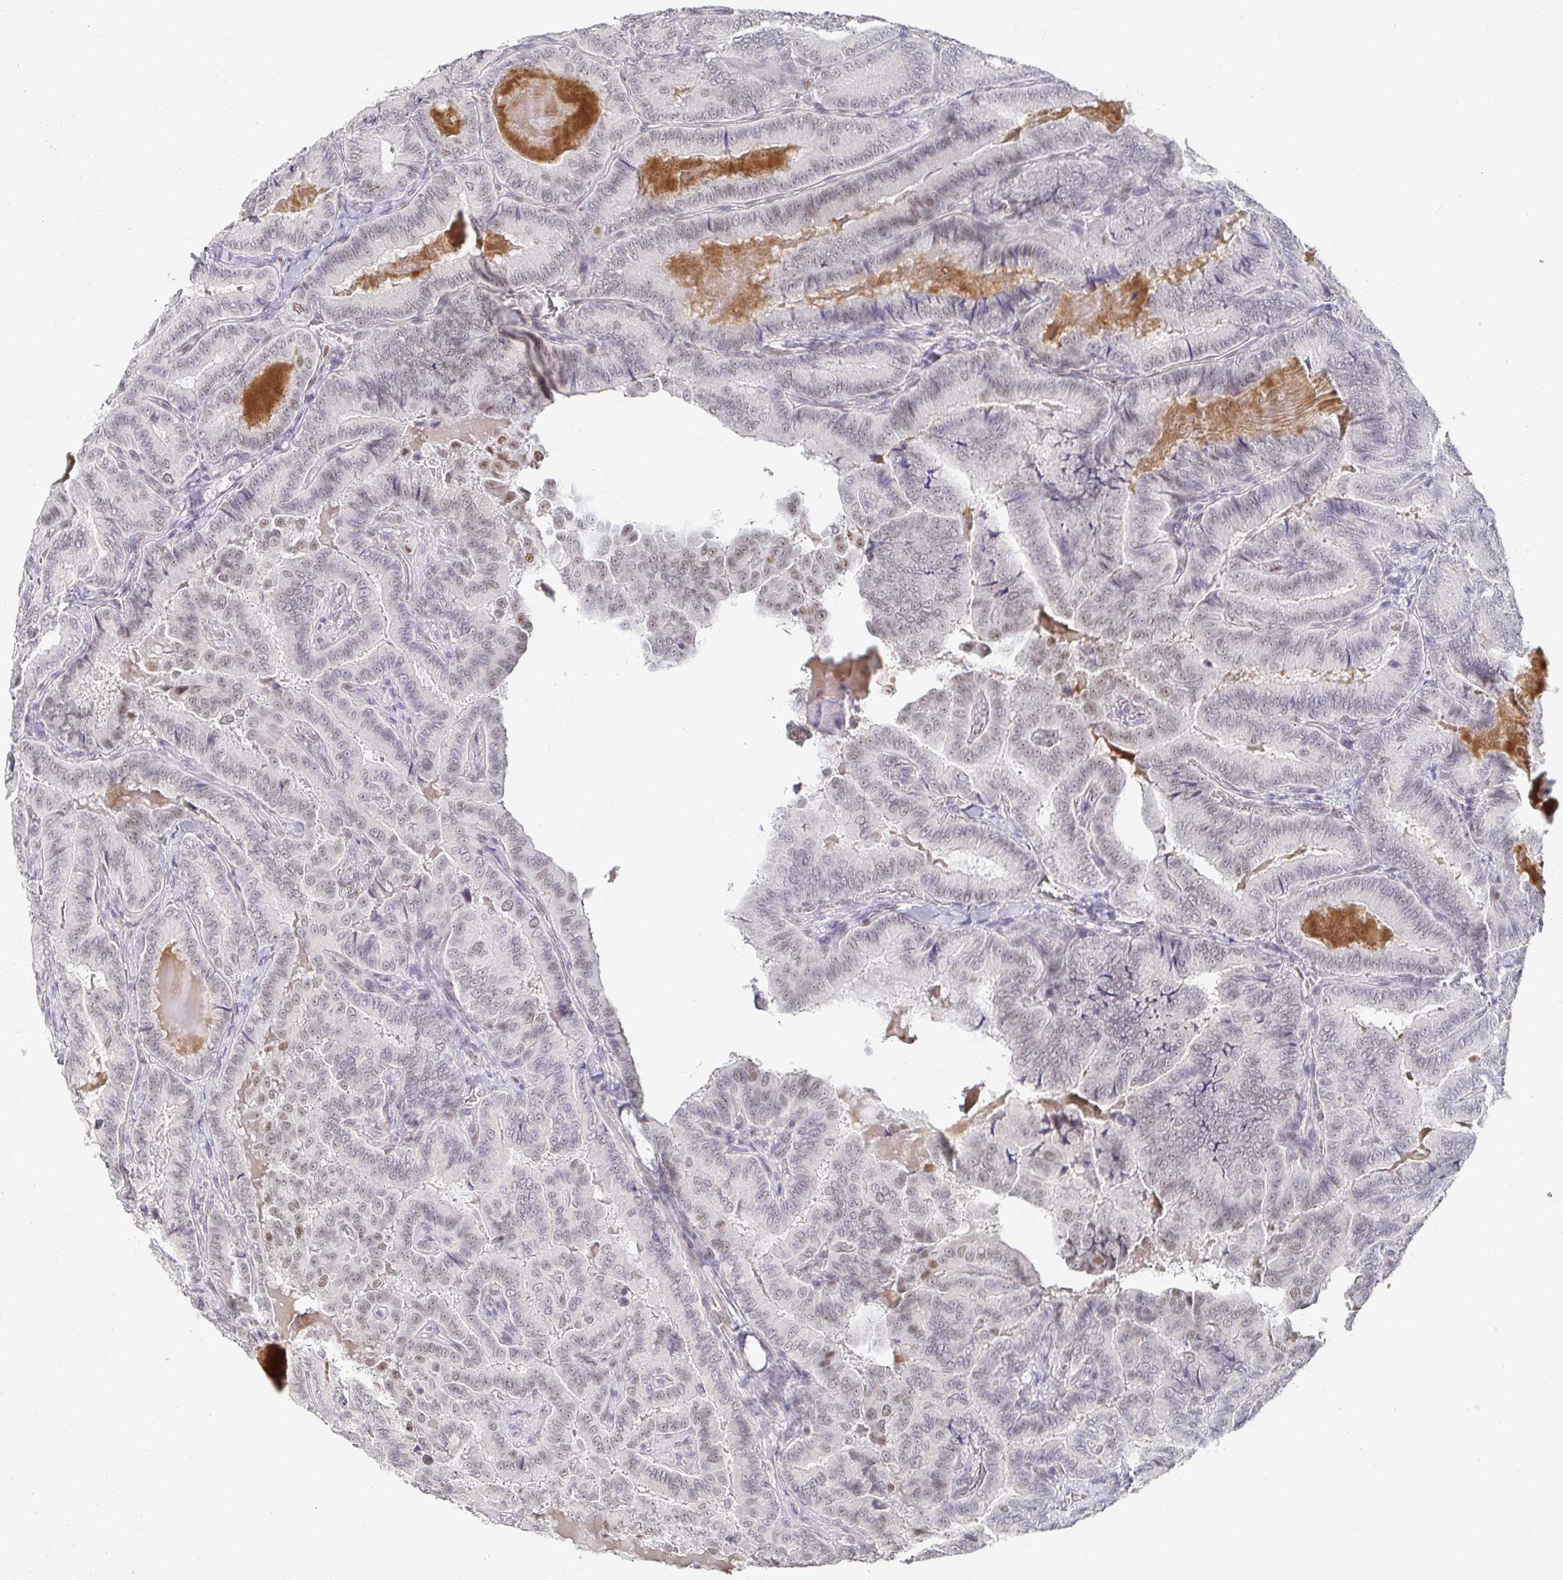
{"staining": {"intensity": "weak", "quantity": "<25%", "location": "nuclear"}, "tissue": "thyroid cancer", "cell_type": "Tumor cells", "image_type": "cancer", "snomed": [{"axis": "morphology", "description": "Papillary adenocarcinoma, NOS"}, {"axis": "topography", "description": "Thyroid gland"}], "caption": "The immunohistochemistry micrograph has no significant positivity in tumor cells of thyroid papillary adenocarcinoma tissue.", "gene": "RCOR1", "patient": {"sex": "male", "age": 61}}